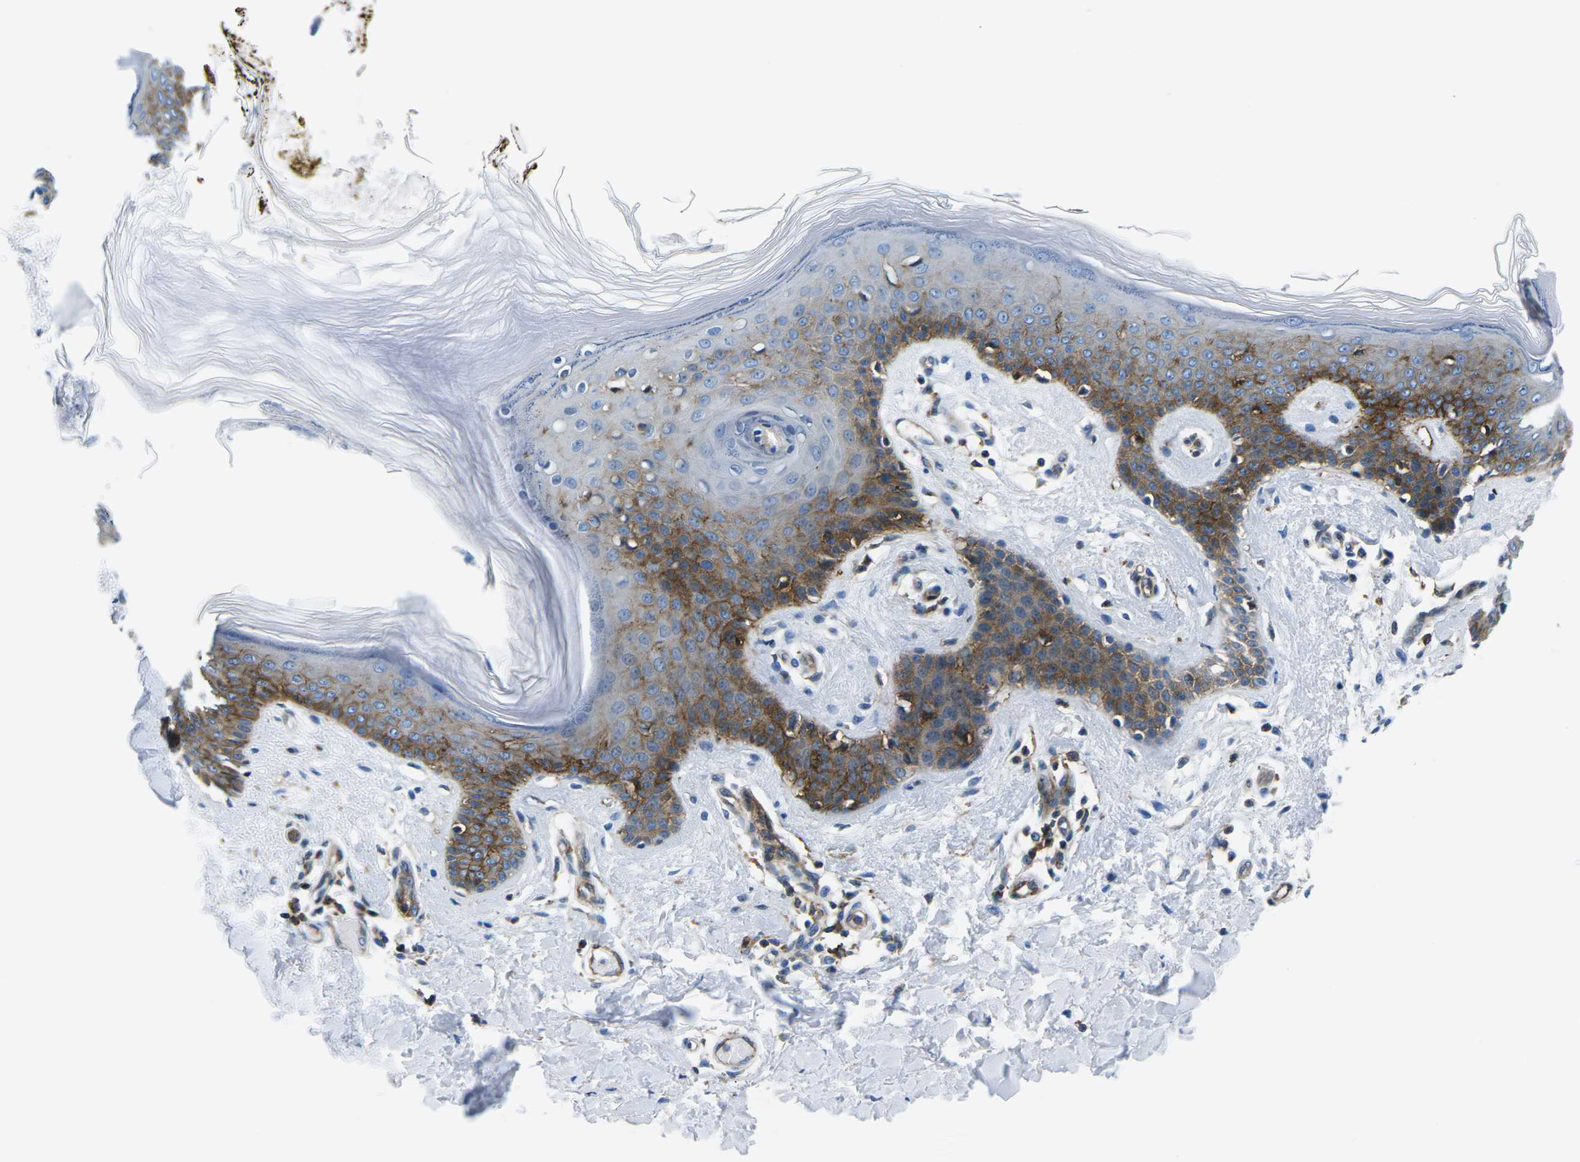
{"staining": {"intensity": "weak", "quantity": "25%-75%", "location": "cytoplasmic/membranous"}, "tissue": "skin", "cell_type": "Fibroblasts", "image_type": "normal", "snomed": [{"axis": "morphology", "description": "Normal tissue, NOS"}, {"axis": "topography", "description": "Skin"}], "caption": "High-power microscopy captured an immunohistochemistry (IHC) micrograph of benign skin, revealing weak cytoplasmic/membranous positivity in about 25%-75% of fibroblasts. Nuclei are stained in blue.", "gene": "SOCS4", "patient": {"sex": "male", "age": 53}}